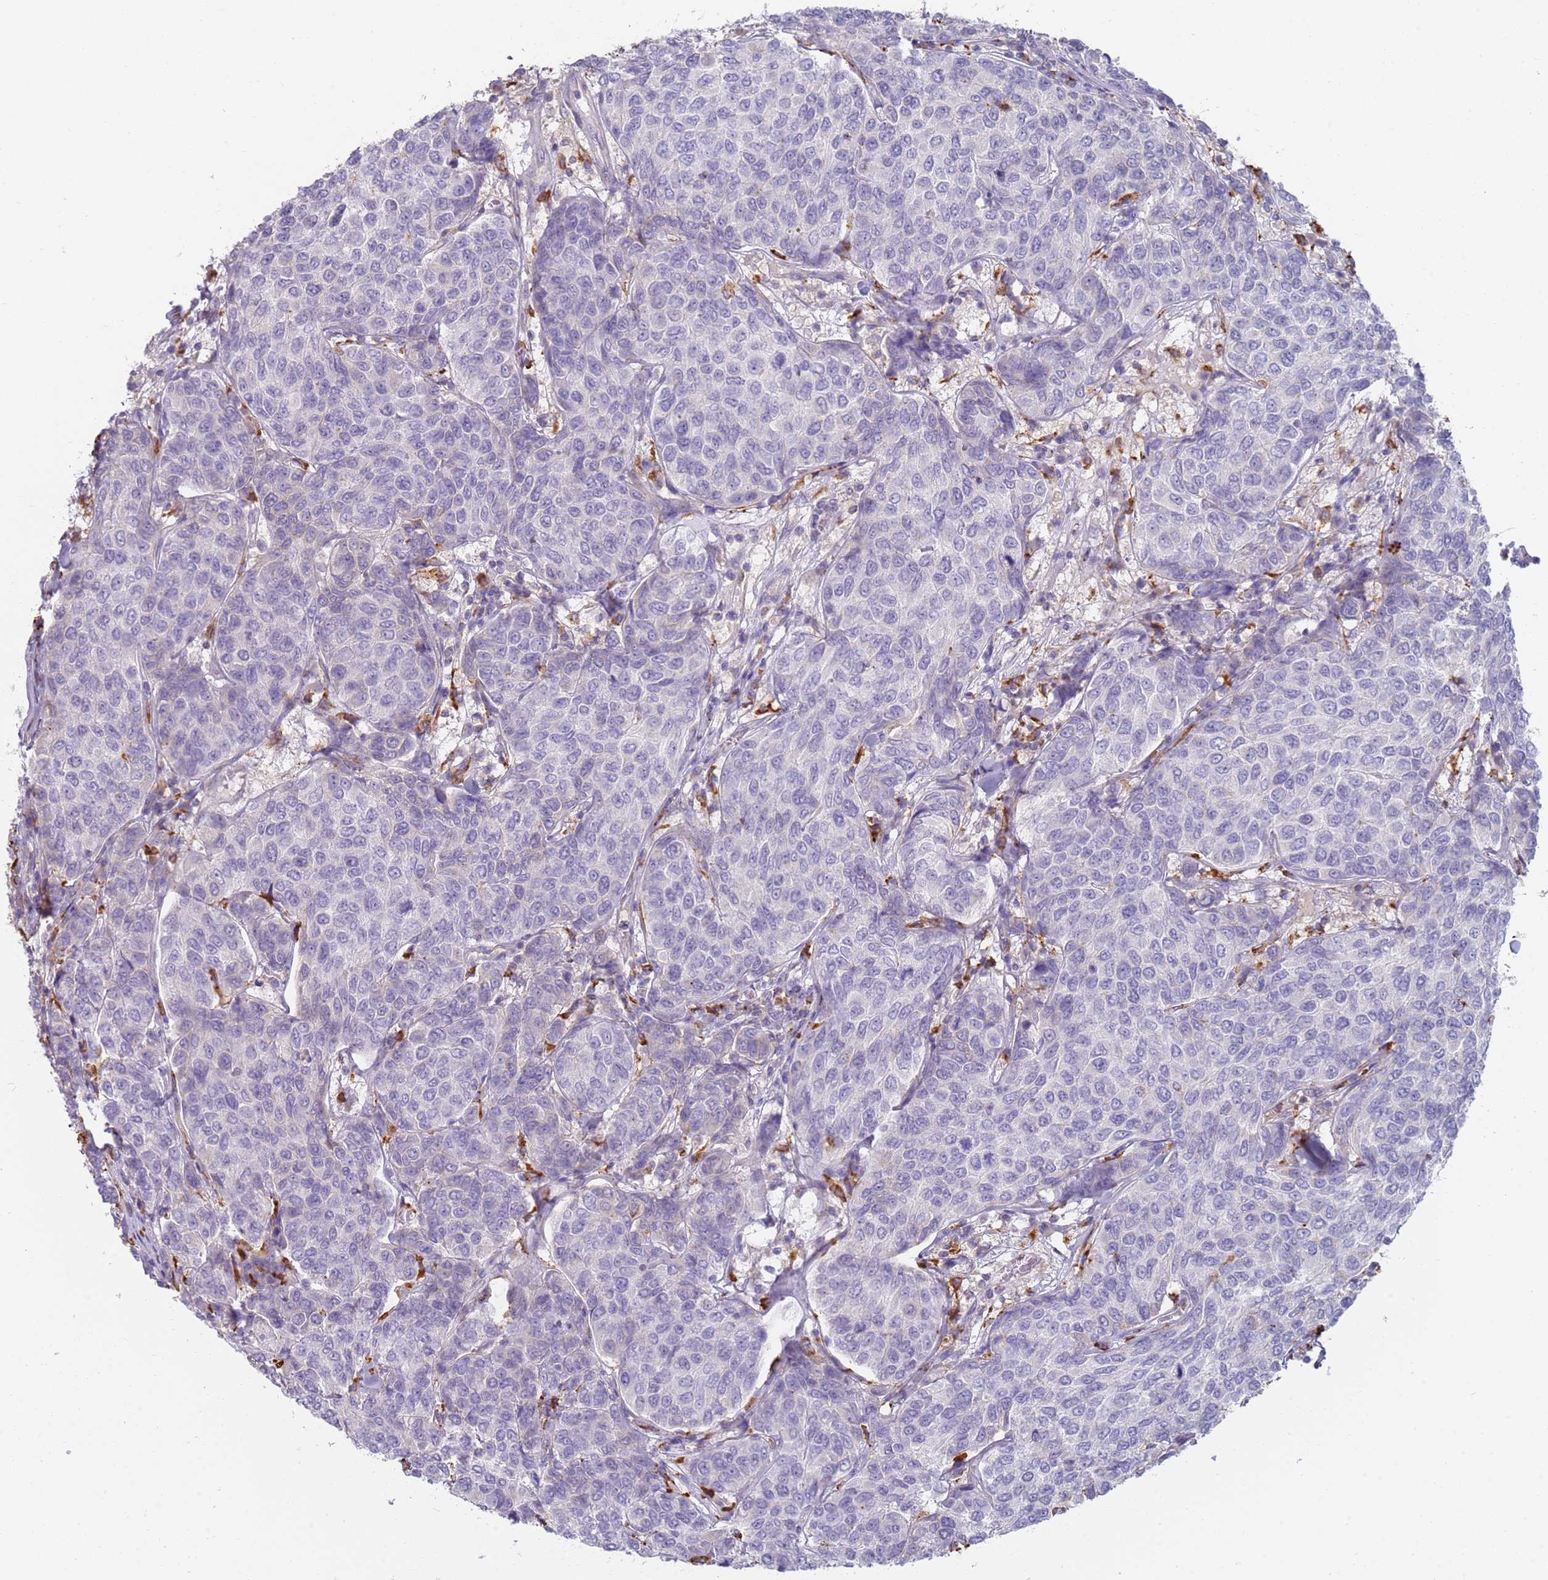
{"staining": {"intensity": "negative", "quantity": "none", "location": "none"}, "tissue": "breast cancer", "cell_type": "Tumor cells", "image_type": "cancer", "snomed": [{"axis": "morphology", "description": "Duct carcinoma"}, {"axis": "topography", "description": "Breast"}], "caption": "Immunohistochemistry micrograph of neoplastic tissue: human breast invasive ductal carcinoma stained with DAB displays no significant protein positivity in tumor cells.", "gene": "TMEM229B", "patient": {"sex": "female", "age": 55}}